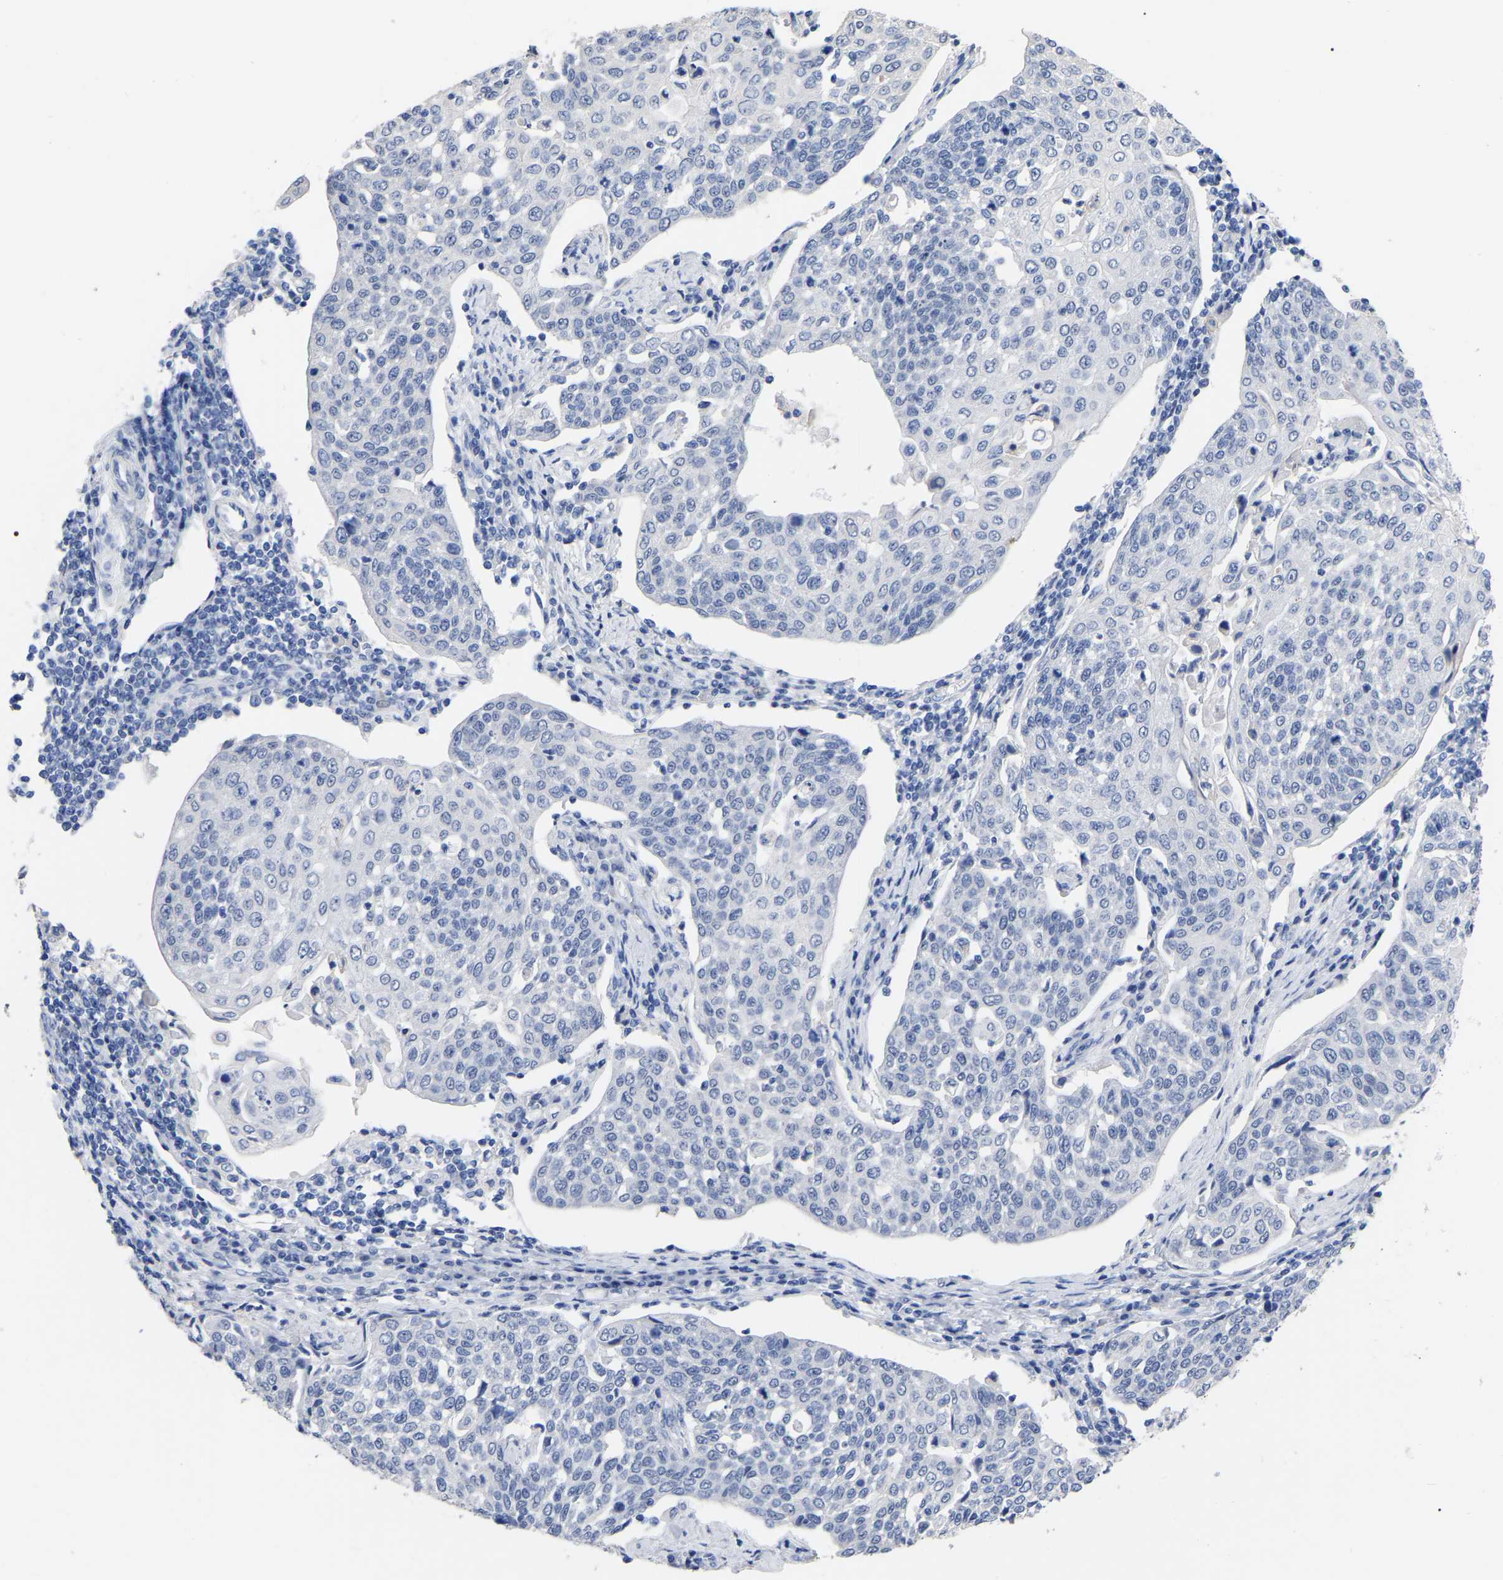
{"staining": {"intensity": "negative", "quantity": "none", "location": "none"}, "tissue": "cervical cancer", "cell_type": "Tumor cells", "image_type": "cancer", "snomed": [{"axis": "morphology", "description": "Squamous cell carcinoma, NOS"}, {"axis": "topography", "description": "Cervix"}], "caption": "This is an immunohistochemistry (IHC) micrograph of human squamous cell carcinoma (cervical). There is no expression in tumor cells.", "gene": "ANXA13", "patient": {"sex": "female", "age": 34}}